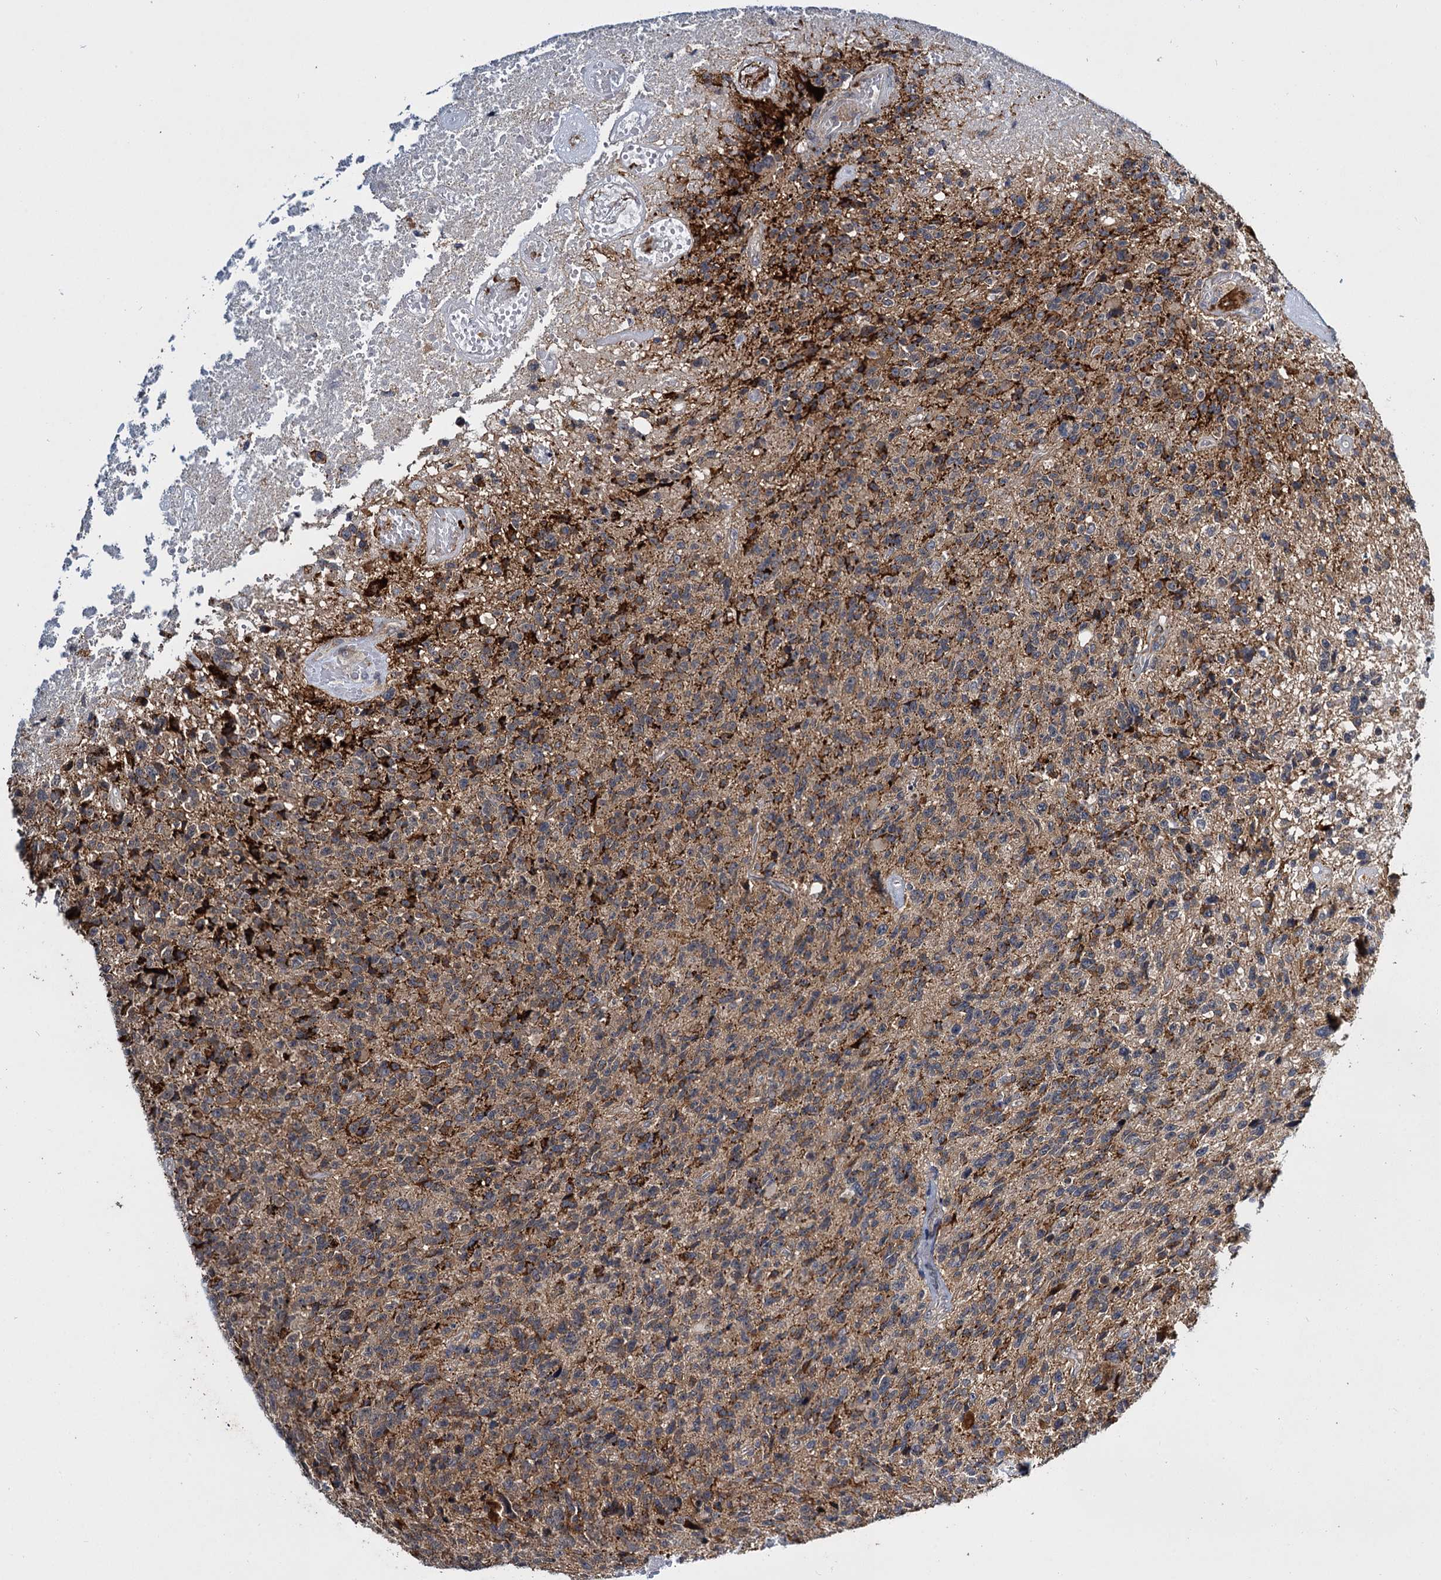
{"staining": {"intensity": "moderate", "quantity": "25%-75%", "location": "cytoplasmic/membranous"}, "tissue": "glioma", "cell_type": "Tumor cells", "image_type": "cancer", "snomed": [{"axis": "morphology", "description": "Glioma, malignant, High grade"}, {"axis": "topography", "description": "Brain"}], "caption": "Malignant glioma (high-grade) stained for a protein (brown) reveals moderate cytoplasmic/membranous positive staining in approximately 25%-75% of tumor cells.", "gene": "ARHGAP42", "patient": {"sex": "male", "age": 76}}